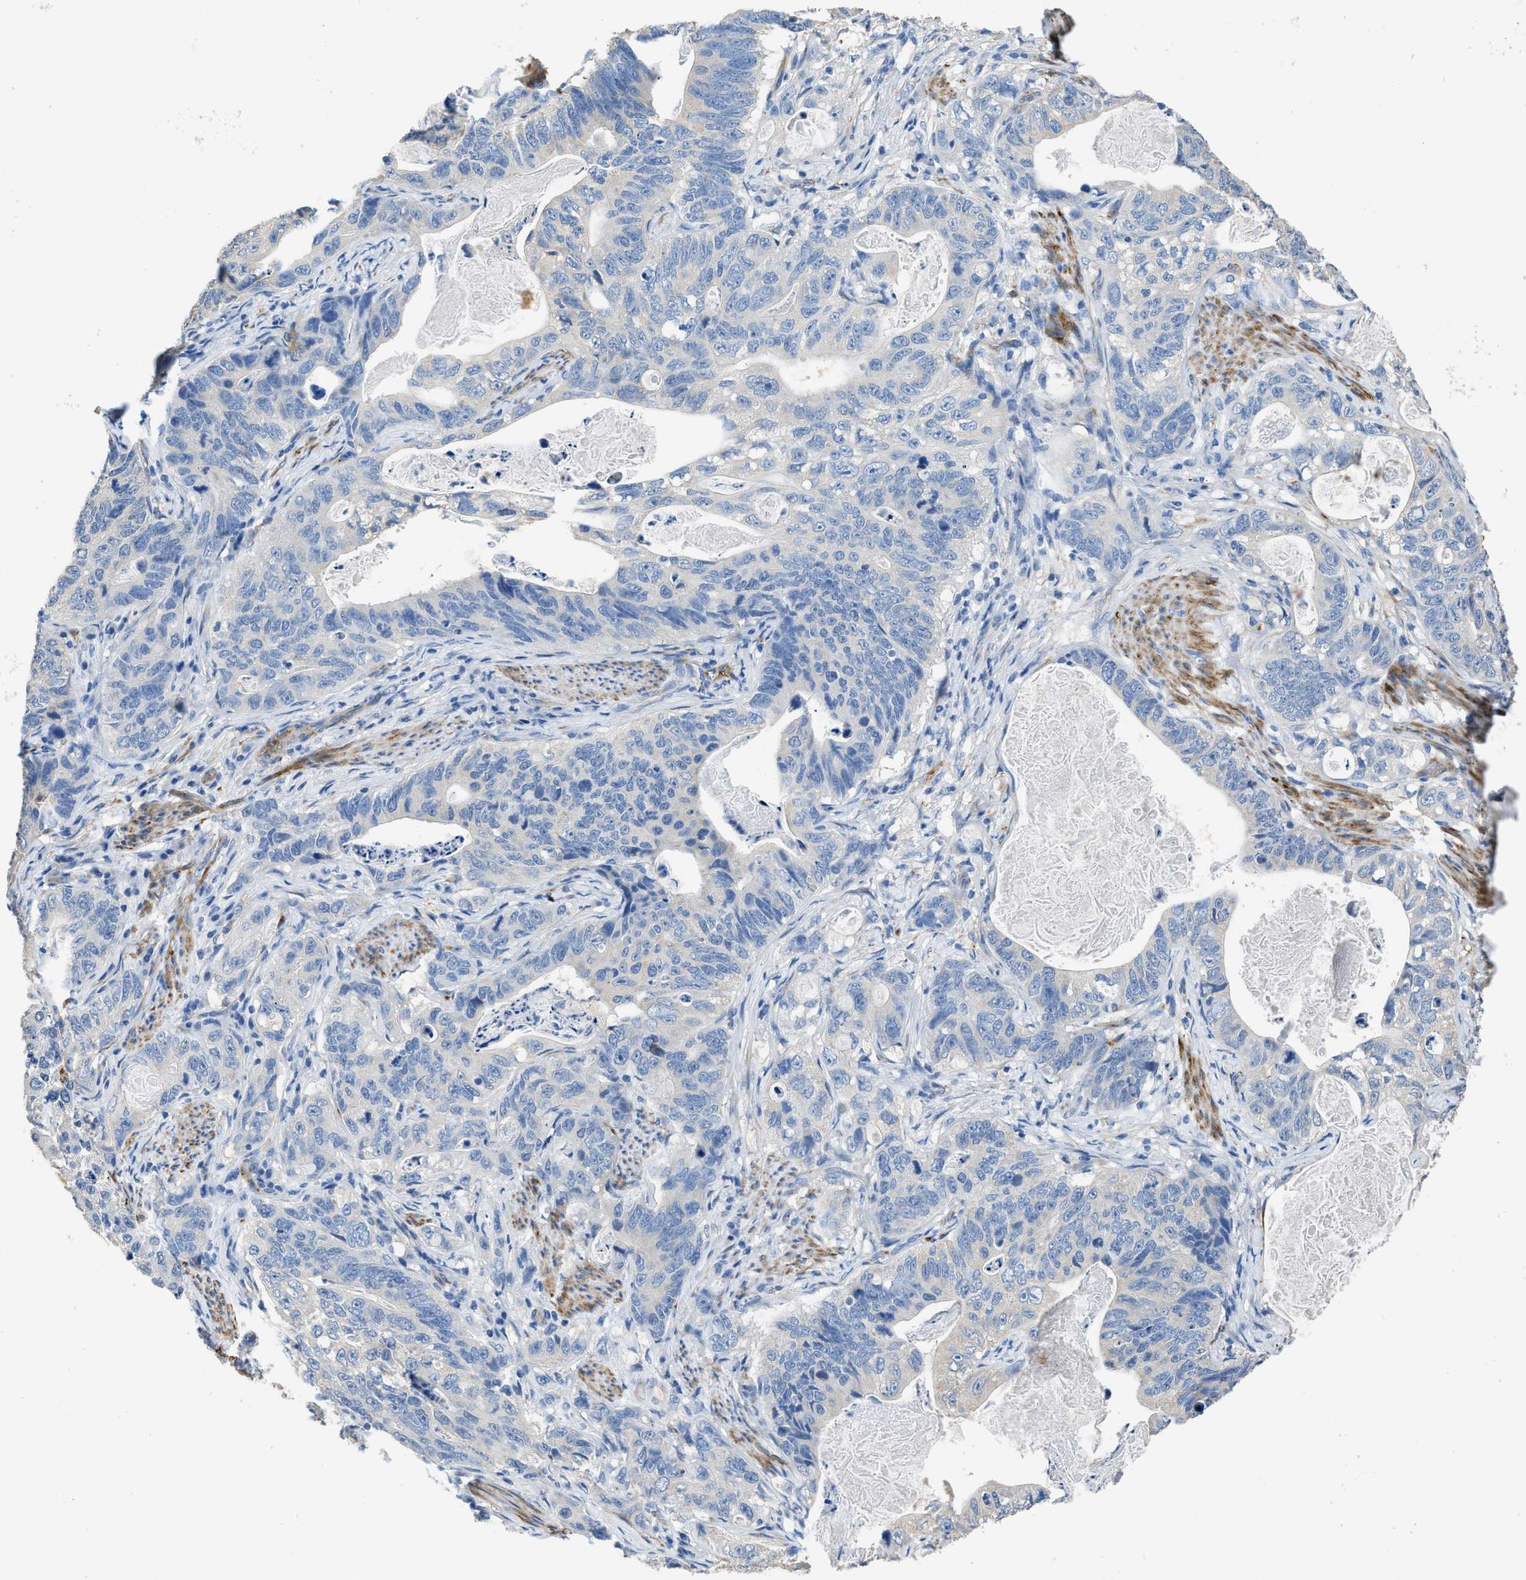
{"staining": {"intensity": "negative", "quantity": "none", "location": "none"}, "tissue": "stomach cancer", "cell_type": "Tumor cells", "image_type": "cancer", "snomed": [{"axis": "morphology", "description": "Normal tissue, NOS"}, {"axis": "morphology", "description": "Adenocarcinoma, NOS"}, {"axis": "topography", "description": "Stomach"}], "caption": "There is no significant staining in tumor cells of stomach adenocarcinoma.", "gene": "ZSWIM5", "patient": {"sex": "female", "age": 89}}